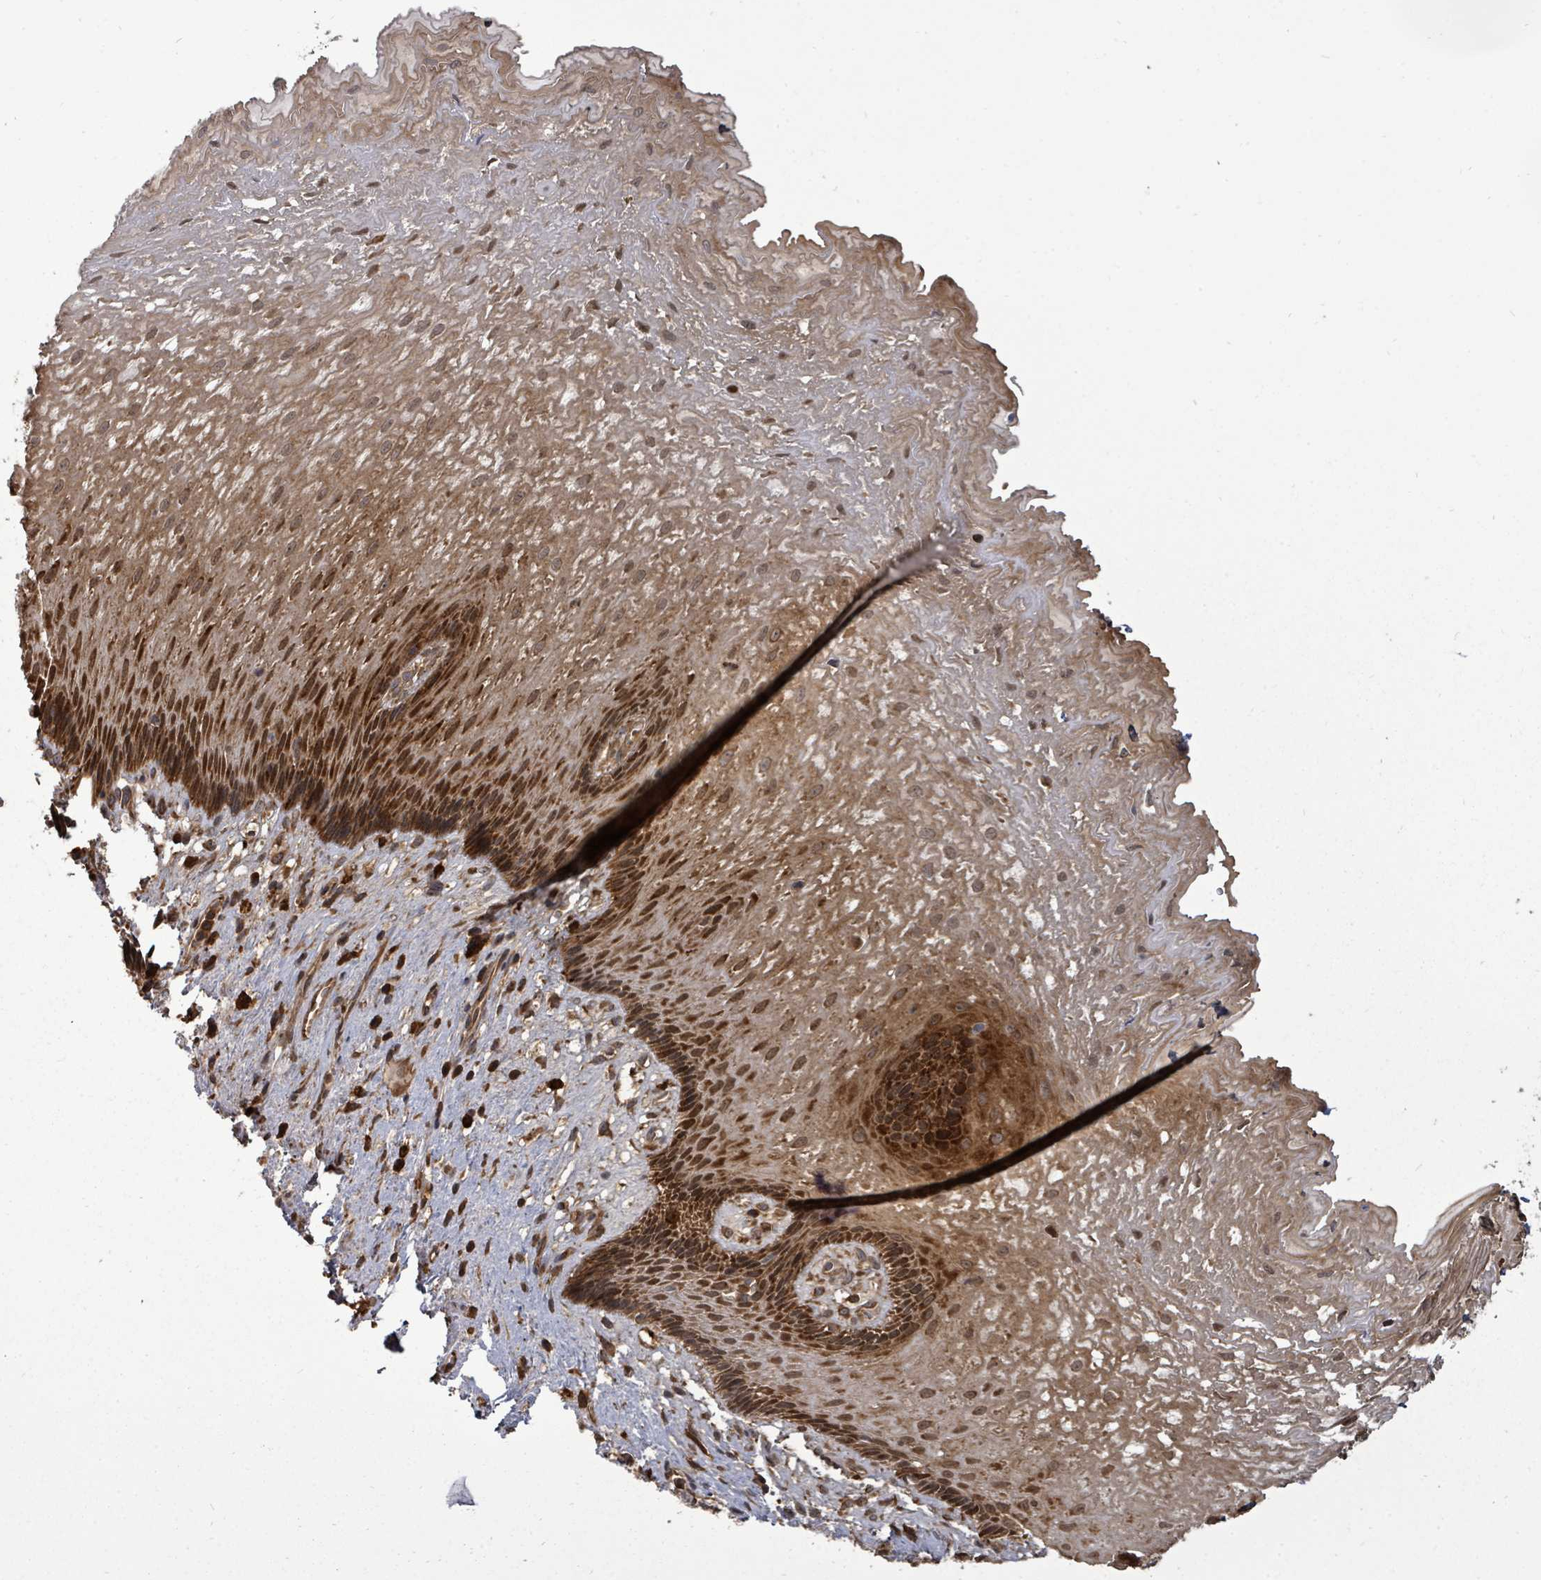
{"staining": {"intensity": "strong", "quantity": "25%-75%", "location": "cytoplasmic/membranous,nuclear"}, "tissue": "esophagus", "cell_type": "Squamous epithelial cells", "image_type": "normal", "snomed": [{"axis": "morphology", "description": "Normal tissue, NOS"}, {"axis": "topography", "description": "Esophagus"}], "caption": "Unremarkable esophagus reveals strong cytoplasmic/membranous,nuclear staining in approximately 25%-75% of squamous epithelial cells.", "gene": "EIF3CL", "patient": {"sex": "male", "age": 60}}